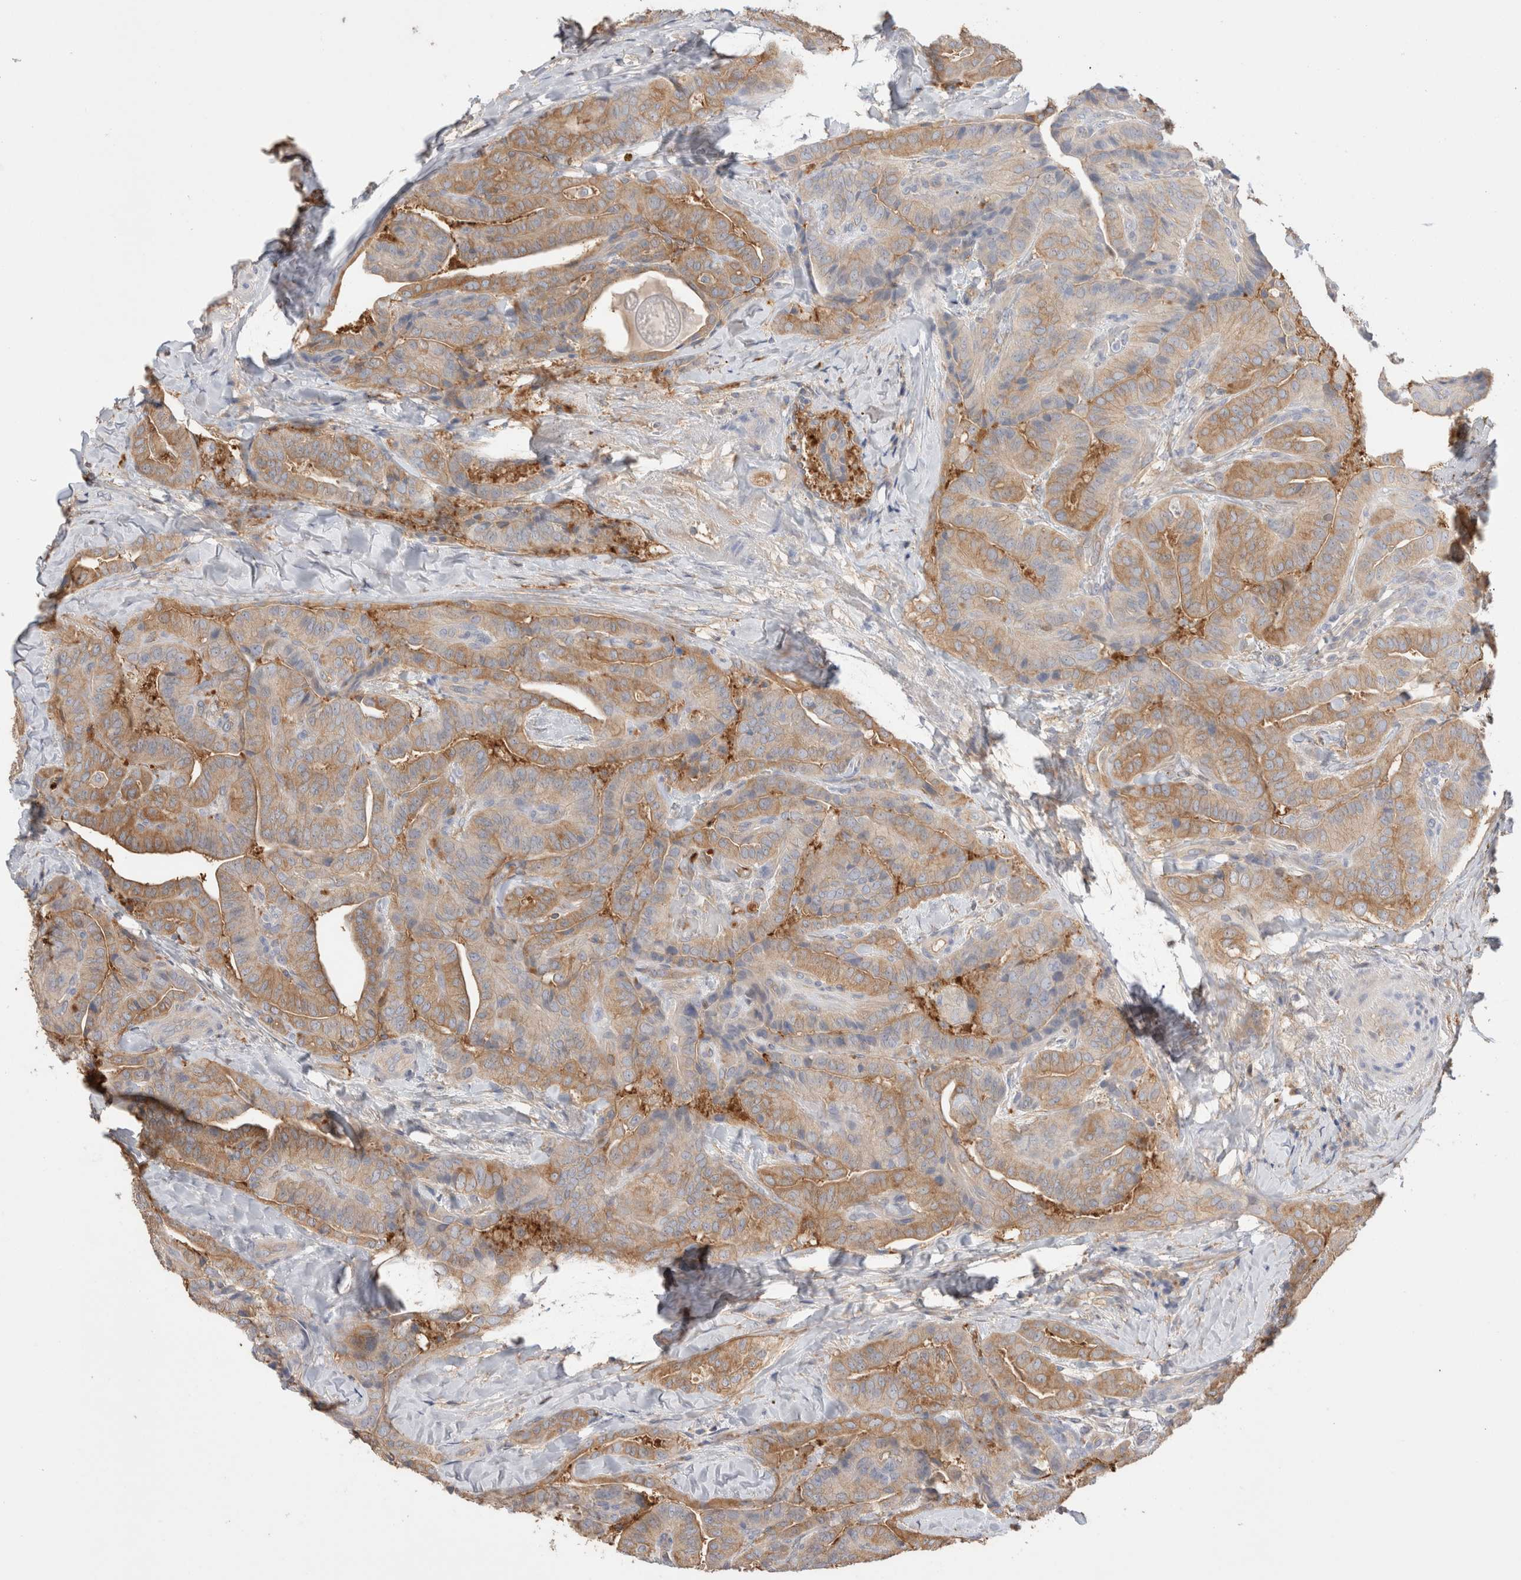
{"staining": {"intensity": "weak", "quantity": ">75%", "location": "cytoplasmic/membranous"}, "tissue": "thyroid cancer", "cell_type": "Tumor cells", "image_type": "cancer", "snomed": [{"axis": "morphology", "description": "Papillary adenocarcinoma, NOS"}, {"axis": "topography", "description": "Thyroid gland"}], "caption": "Immunohistochemistry (IHC) of human thyroid cancer (papillary adenocarcinoma) exhibits low levels of weak cytoplasmic/membranous staining in approximately >75% of tumor cells. Nuclei are stained in blue.", "gene": "CAPN2", "patient": {"sex": "male", "age": 77}}